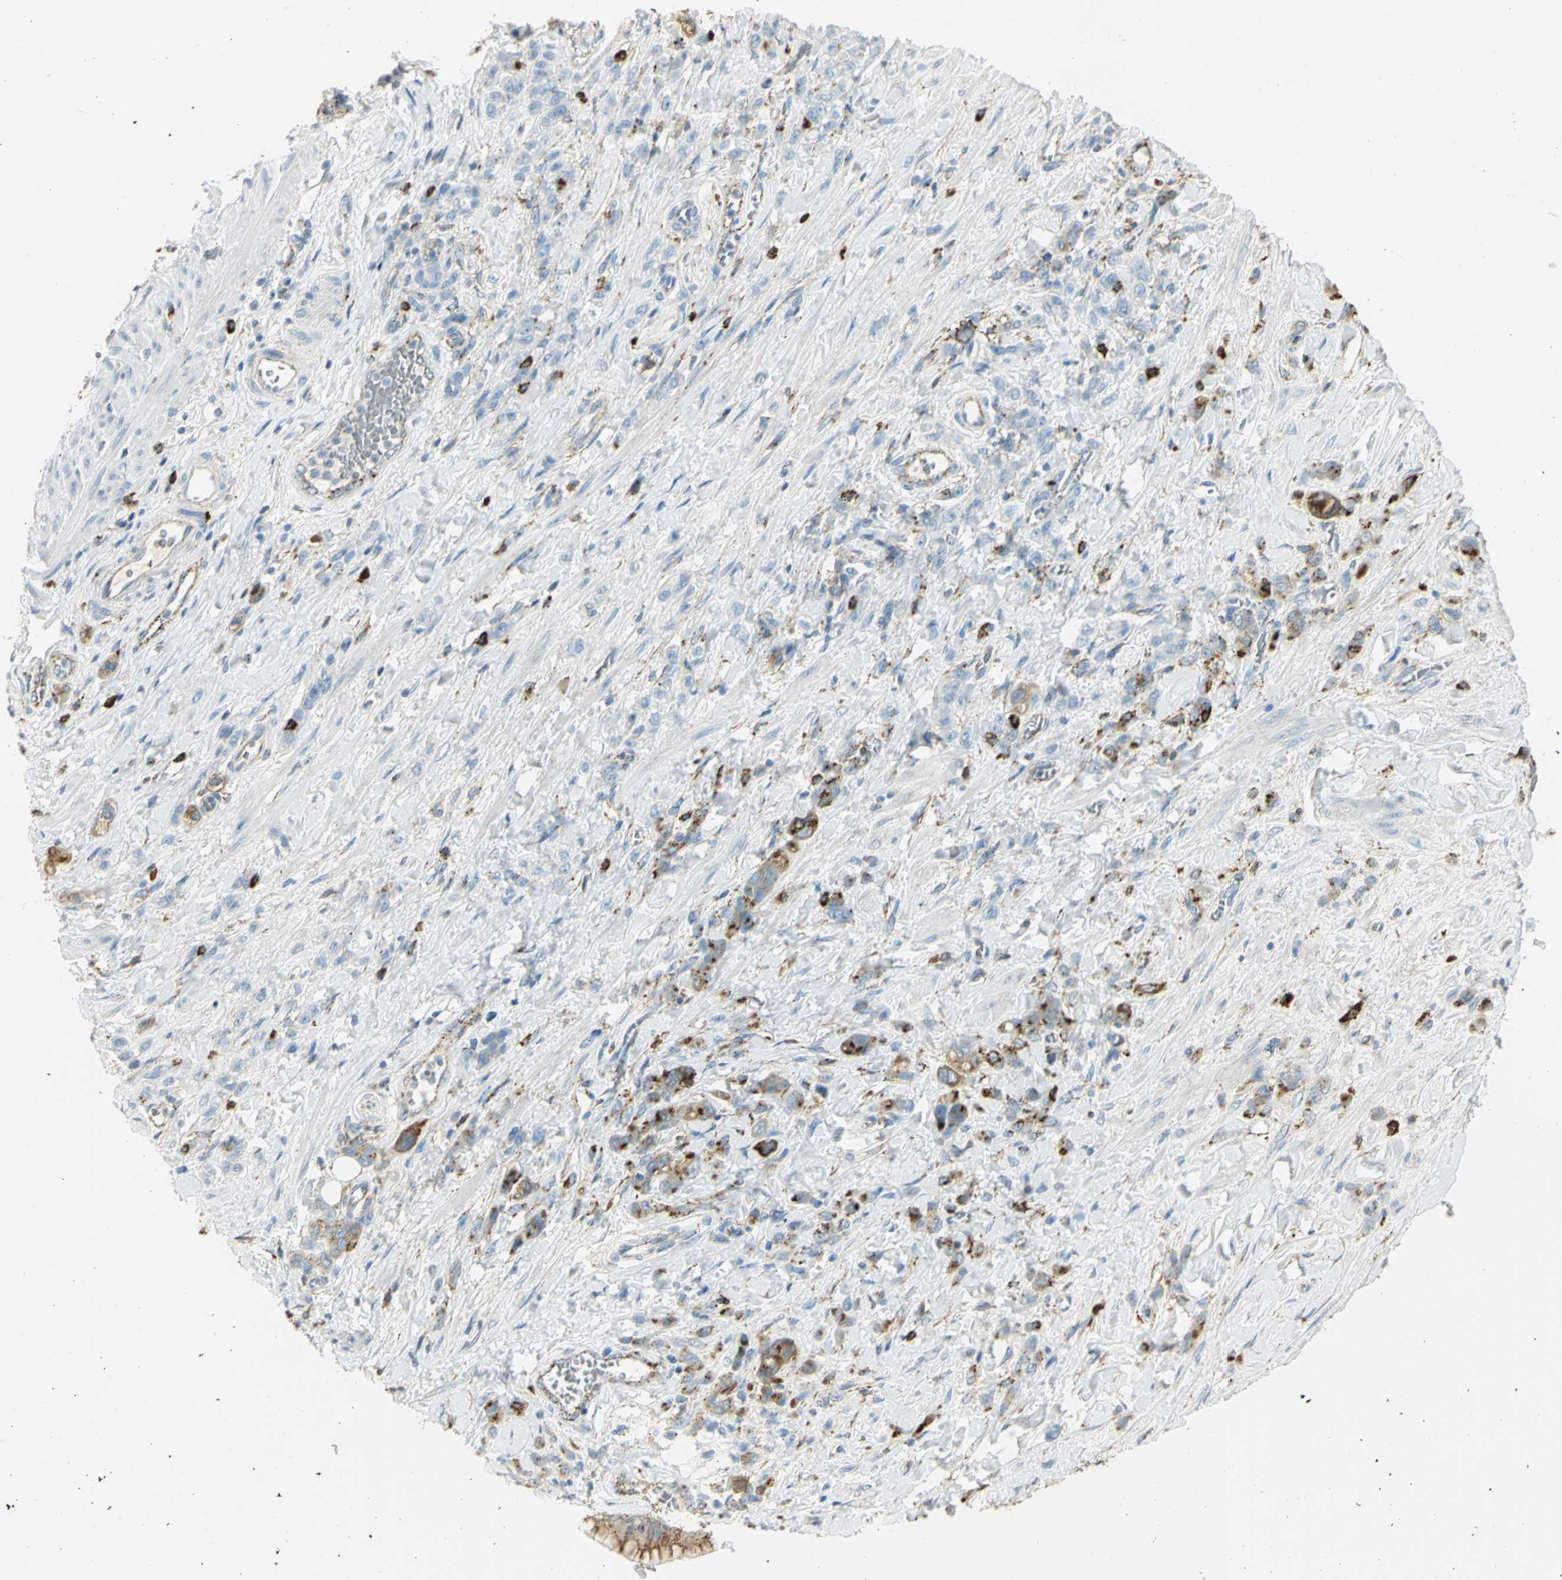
{"staining": {"intensity": "moderate", "quantity": ">75%", "location": "cytoplasmic/membranous"}, "tissue": "stomach cancer", "cell_type": "Tumor cells", "image_type": "cancer", "snomed": [{"axis": "morphology", "description": "Adenocarcinoma, NOS"}, {"axis": "topography", "description": "Stomach"}], "caption": "DAB (3,3'-diaminobenzidine) immunohistochemical staining of human stomach cancer (adenocarcinoma) reveals moderate cytoplasmic/membranous protein positivity in about >75% of tumor cells.", "gene": "ARSA", "patient": {"sex": "male", "age": 82}}